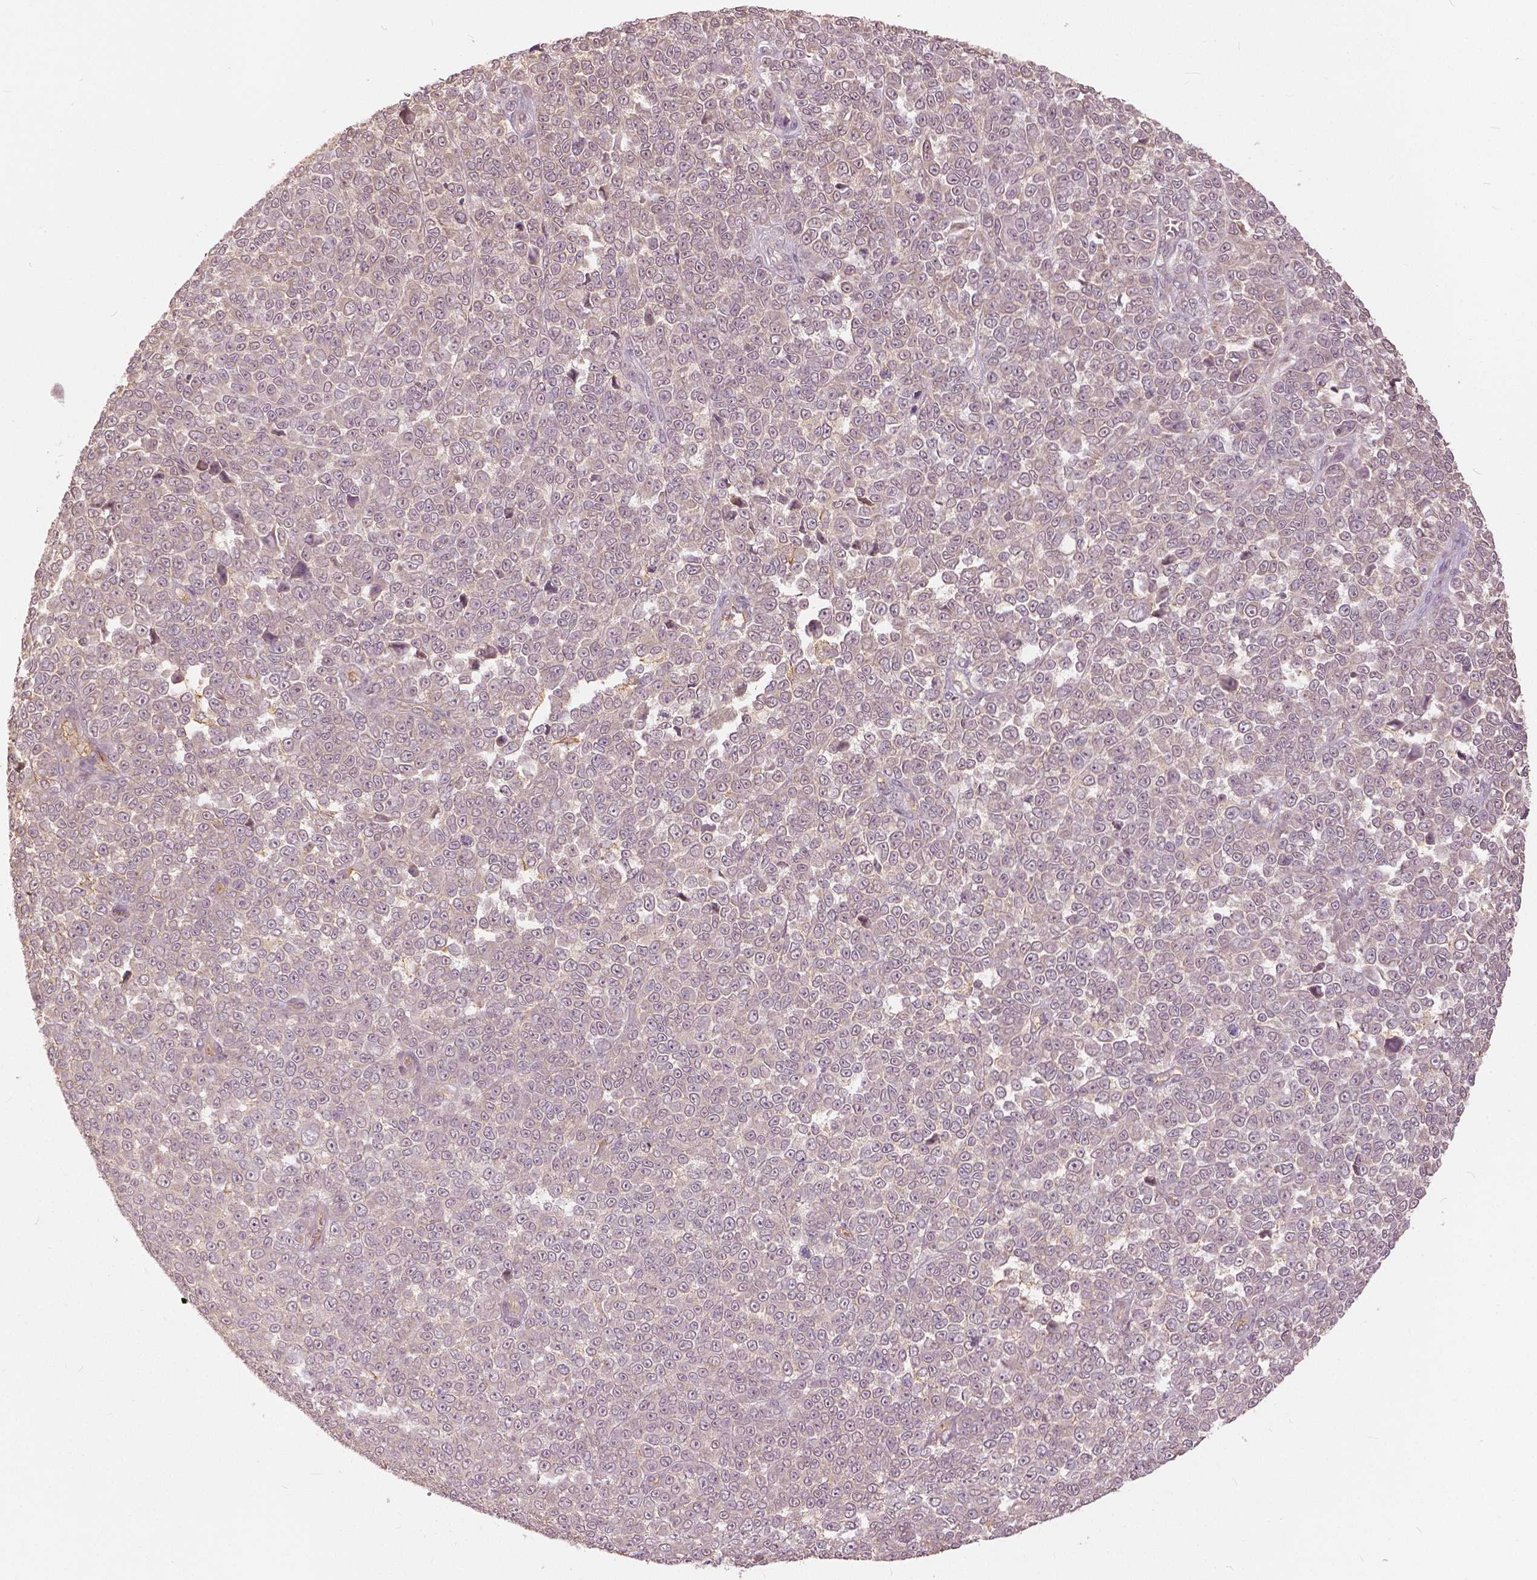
{"staining": {"intensity": "negative", "quantity": "none", "location": "none"}, "tissue": "melanoma", "cell_type": "Tumor cells", "image_type": "cancer", "snomed": [{"axis": "morphology", "description": "Malignant melanoma, NOS"}, {"axis": "topography", "description": "Skin"}], "caption": "This is an immunohistochemistry (IHC) photomicrograph of melanoma. There is no staining in tumor cells.", "gene": "ANGPTL4", "patient": {"sex": "female", "age": 95}}